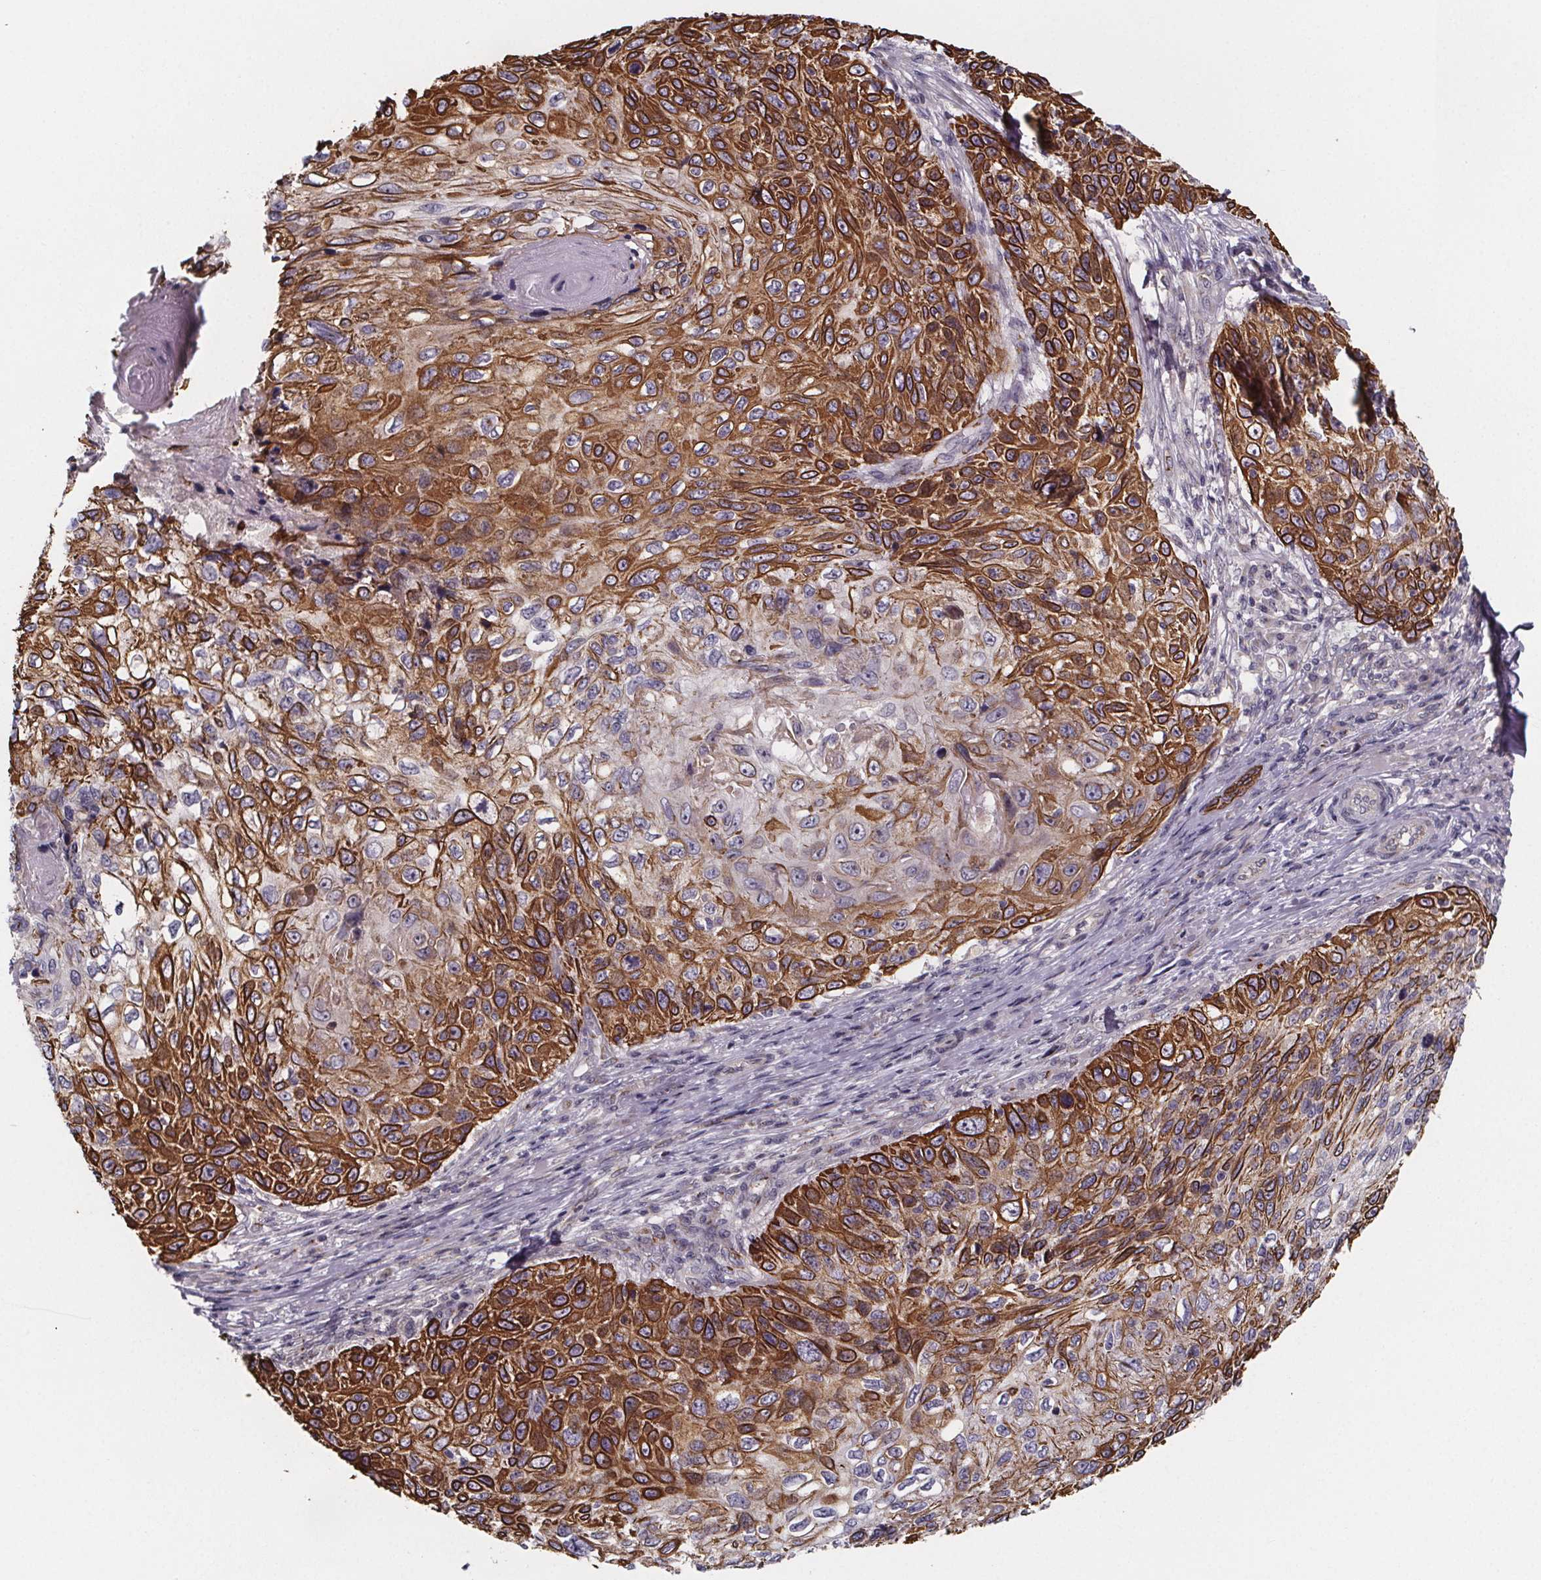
{"staining": {"intensity": "strong", "quantity": ">75%", "location": "cytoplasmic/membranous"}, "tissue": "skin cancer", "cell_type": "Tumor cells", "image_type": "cancer", "snomed": [{"axis": "morphology", "description": "Squamous cell carcinoma, NOS"}, {"axis": "topography", "description": "Skin"}], "caption": "Immunohistochemistry (IHC) histopathology image of neoplastic tissue: human skin cancer (squamous cell carcinoma) stained using IHC exhibits high levels of strong protein expression localized specifically in the cytoplasmic/membranous of tumor cells, appearing as a cytoplasmic/membranous brown color.", "gene": "NDST1", "patient": {"sex": "male", "age": 92}}